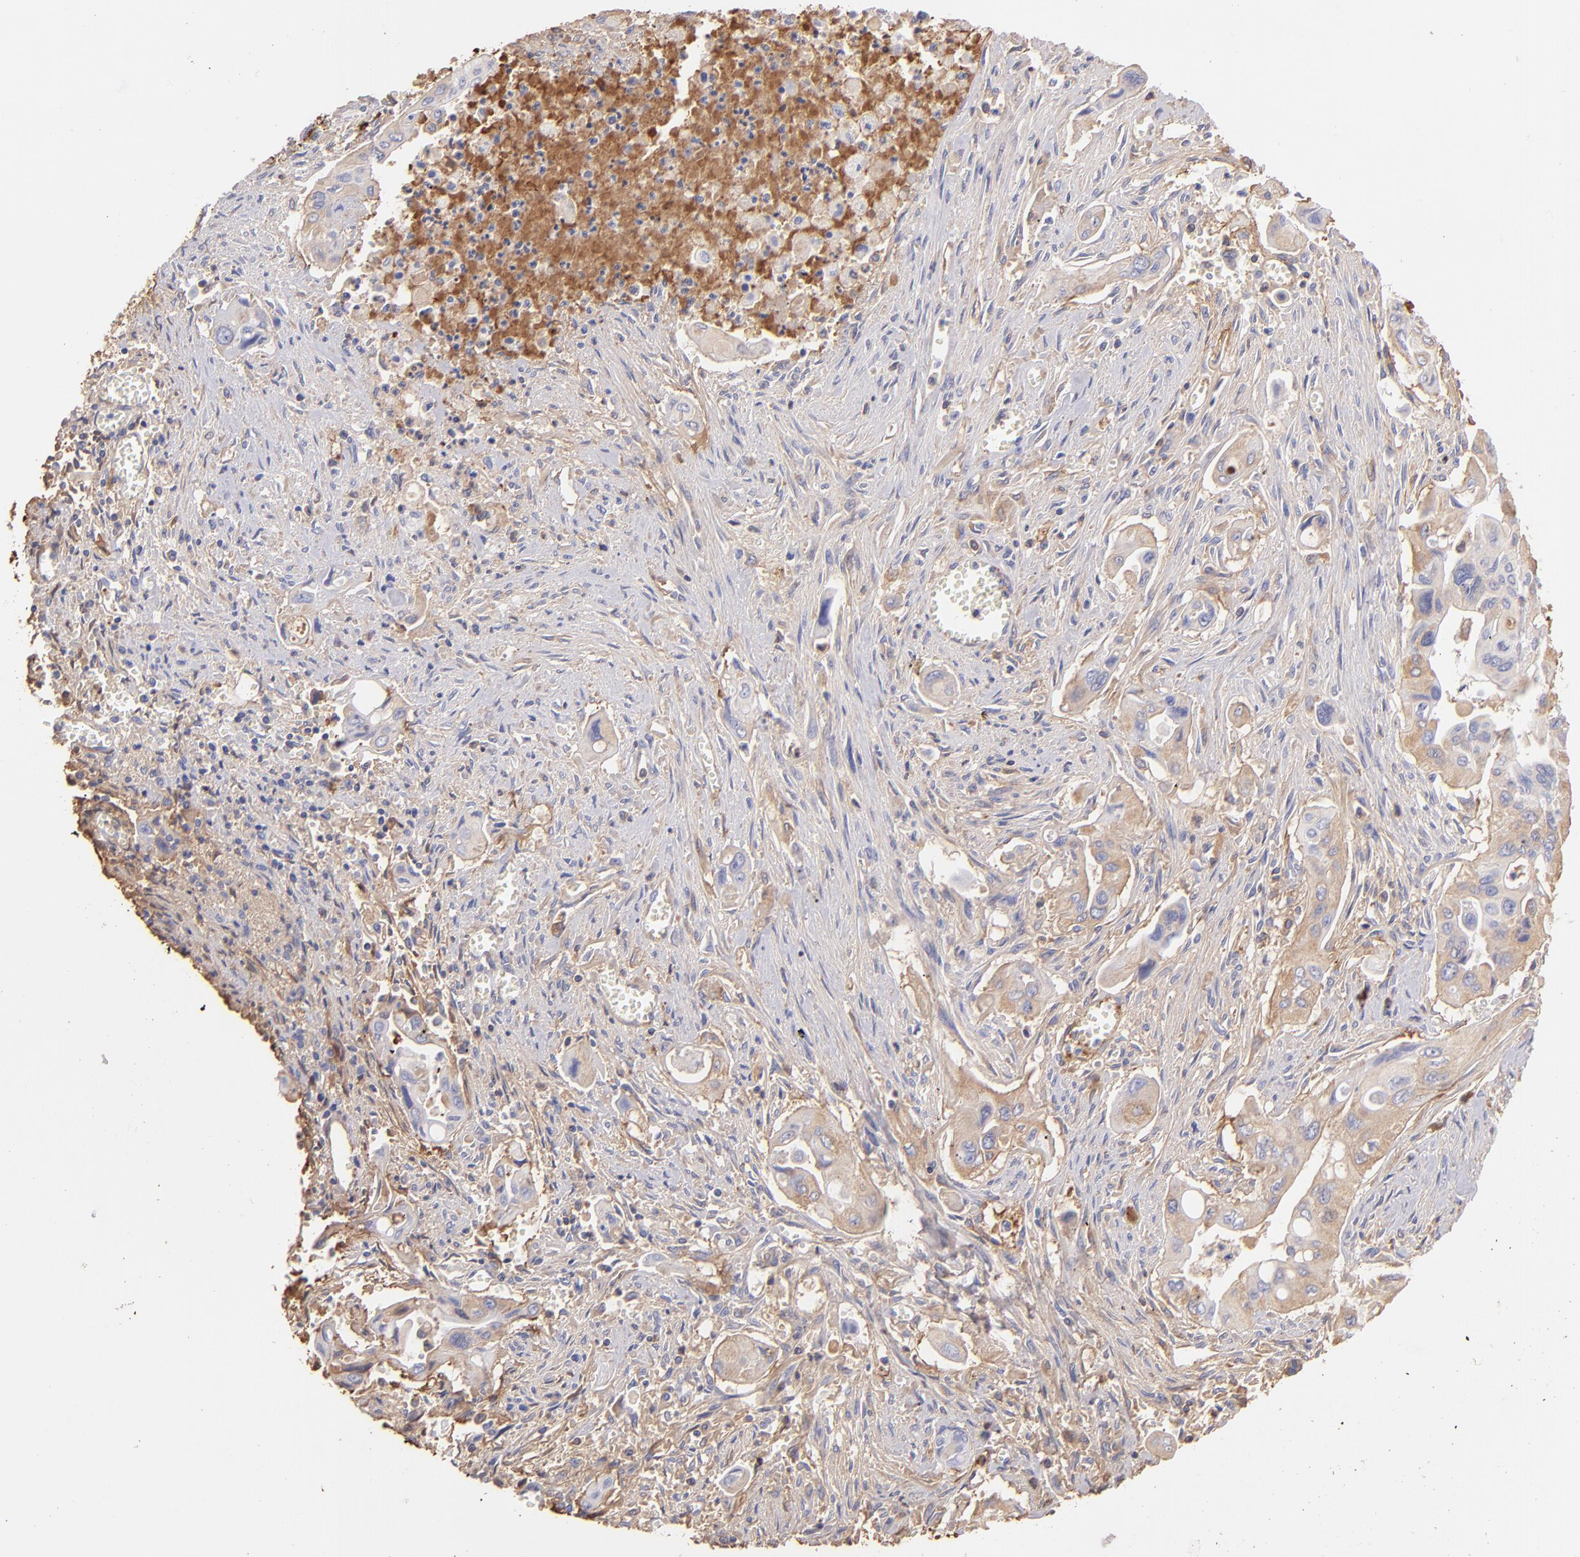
{"staining": {"intensity": "moderate", "quantity": ">75%", "location": "cytoplasmic/membranous"}, "tissue": "pancreatic cancer", "cell_type": "Tumor cells", "image_type": "cancer", "snomed": [{"axis": "morphology", "description": "Adenocarcinoma, NOS"}, {"axis": "topography", "description": "Pancreas"}], "caption": "Adenocarcinoma (pancreatic) stained with a brown dye displays moderate cytoplasmic/membranous positive expression in approximately >75% of tumor cells.", "gene": "FGB", "patient": {"sex": "male", "age": 77}}